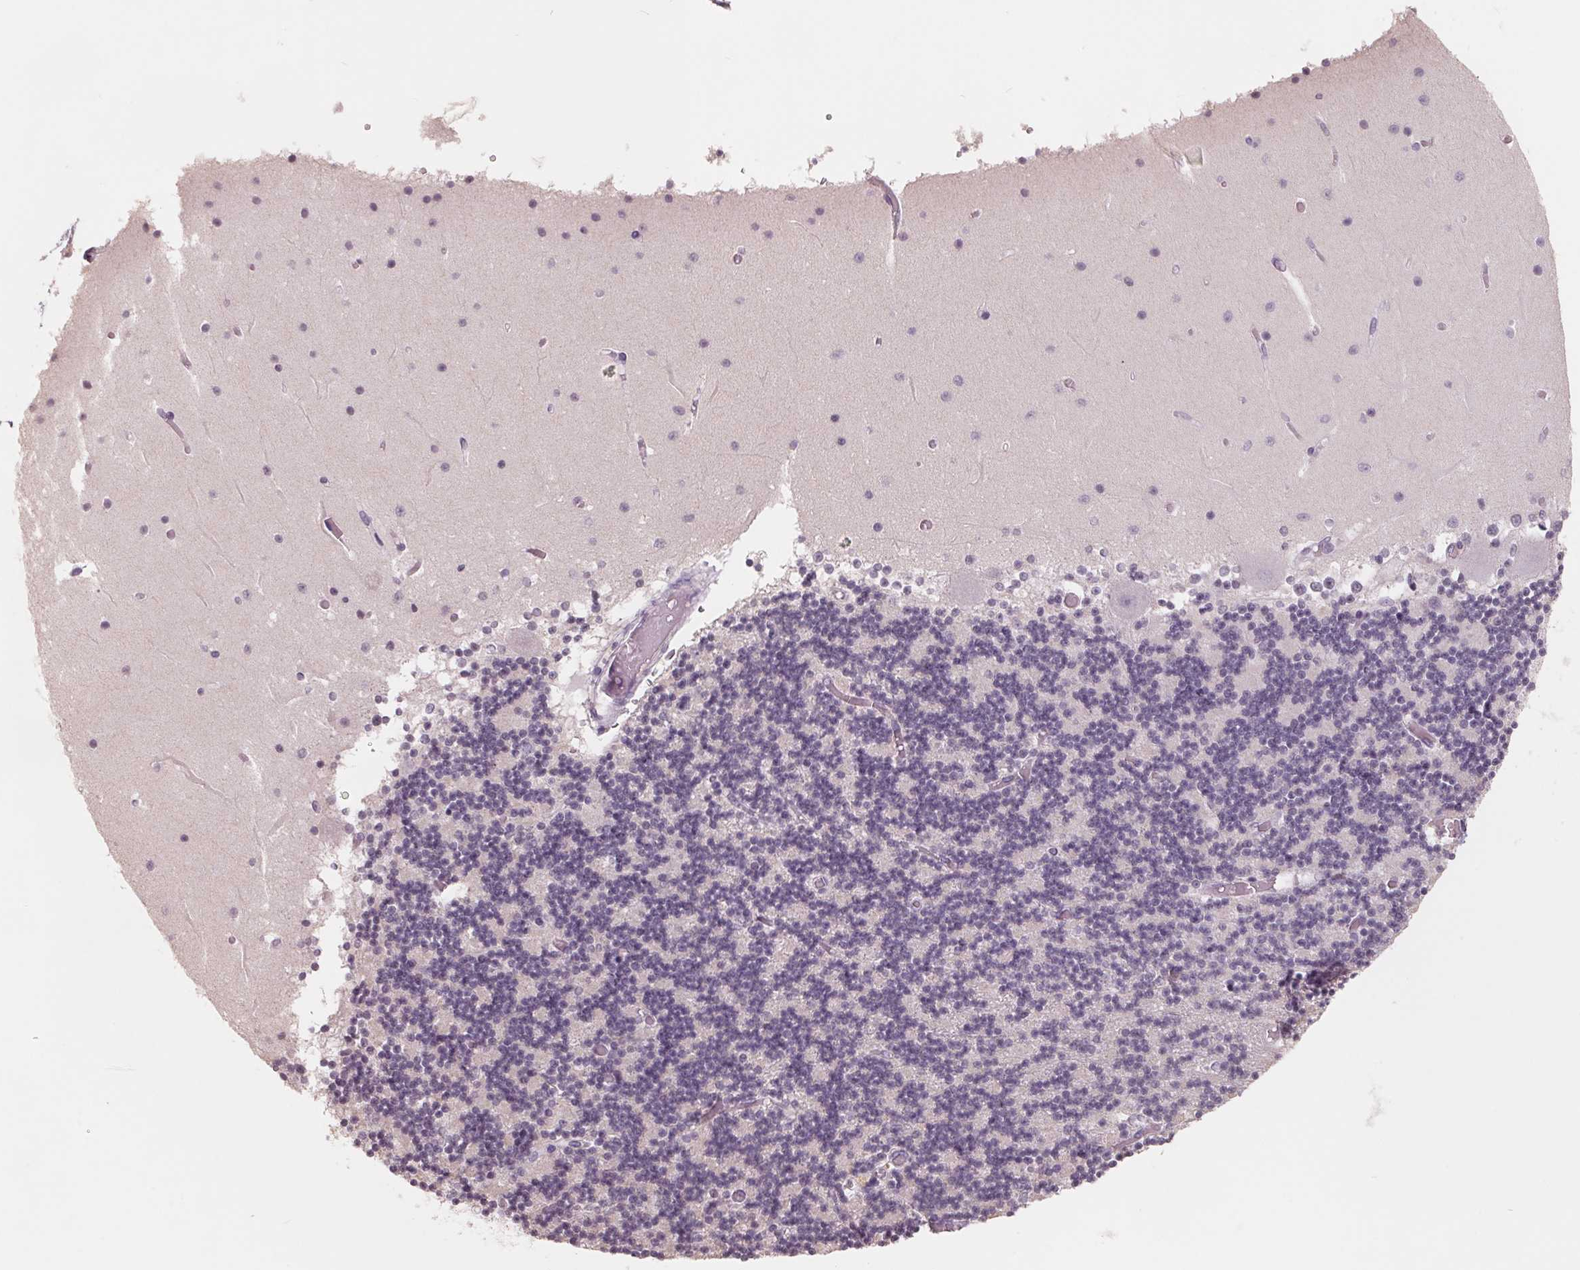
{"staining": {"intensity": "negative", "quantity": "none", "location": "none"}, "tissue": "cerebellum", "cell_type": "Cells in granular layer", "image_type": "normal", "snomed": [{"axis": "morphology", "description": "Normal tissue, NOS"}, {"axis": "topography", "description": "Cerebellum"}], "caption": "IHC of normal human cerebellum exhibits no staining in cells in granular layer. (Brightfield microscopy of DAB (3,3'-diaminobenzidine) immunohistochemistry at high magnification).", "gene": "FTCD", "patient": {"sex": "female", "age": 28}}